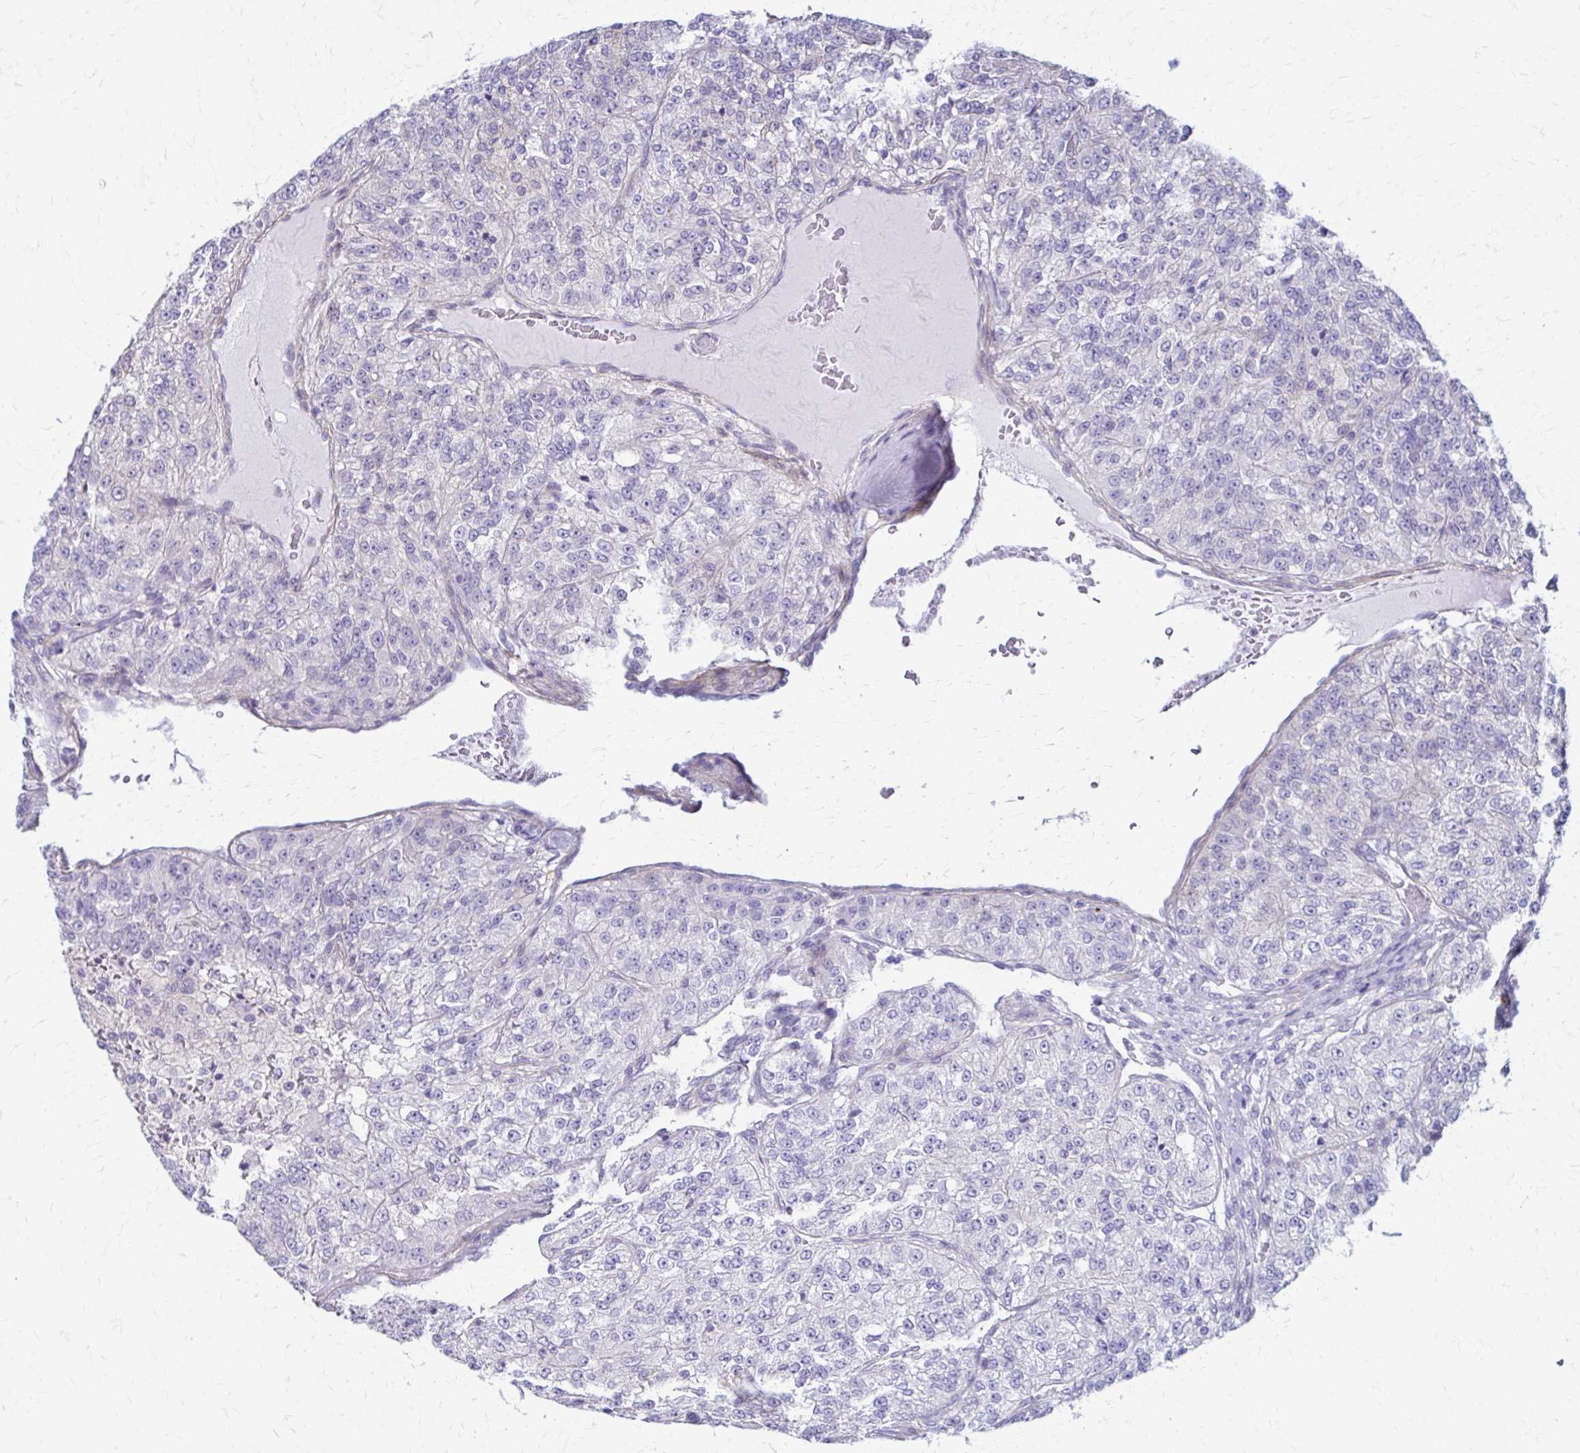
{"staining": {"intensity": "negative", "quantity": "none", "location": "none"}, "tissue": "renal cancer", "cell_type": "Tumor cells", "image_type": "cancer", "snomed": [{"axis": "morphology", "description": "Adenocarcinoma, NOS"}, {"axis": "topography", "description": "Kidney"}], "caption": "This histopathology image is of adenocarcinoma (renal) stained with immunohistochemistry (IHC) to label a protein in brown with the nuclei are counter-stained blue. There is no staining in tumor cells. The staining is performed using DAB (3,3'-diaminobenzidine) brown chromogen with nuclei counter-stained in using hematoxylin.", "gene": "DSP", "patient": {"sex": "female", "age": 63}}